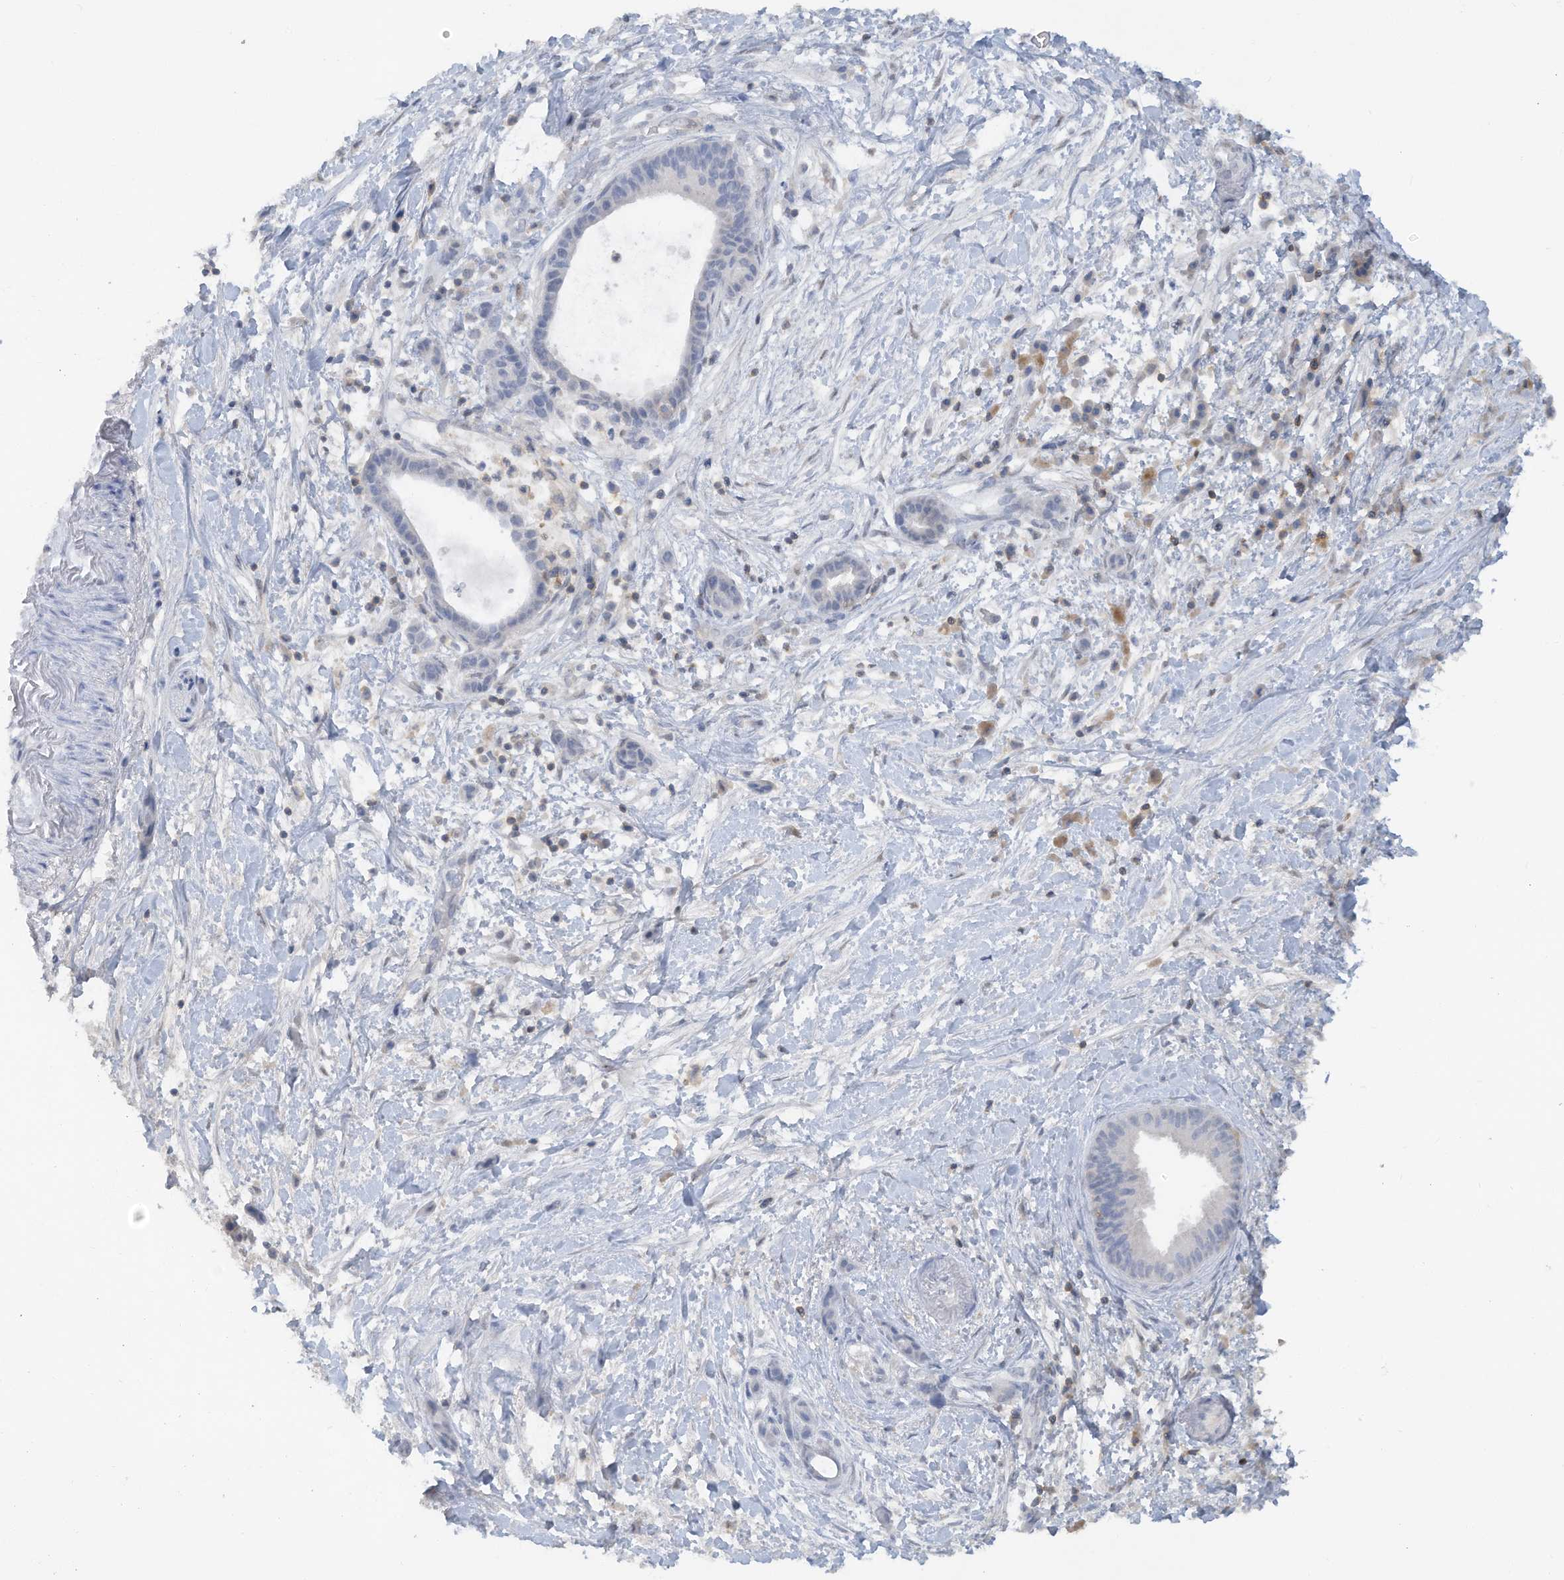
{"staining": {"intensity": "negative", "quantity": "none", "location": "none"}, "tissue": "pancreatic cancer", "cell_type": "Tumor cells", "image_type": "cancer", "snomed": [{"axis": "morphology", "description": "Normal tissue, NOS"}, {"axis": "morphology", "description": "Adenocarcinoma, NOS"}, {"axis": "topography", "description": "Pancreas"}, {"axis": "topography", "description": "Peripheral nerve tissue"}], "caption": "Immunohistochemistry of human pancreatic cancer displays no staining in tumor cells.", "gene": "HAS3", "patient": {"sex": "female", "age": 63}}